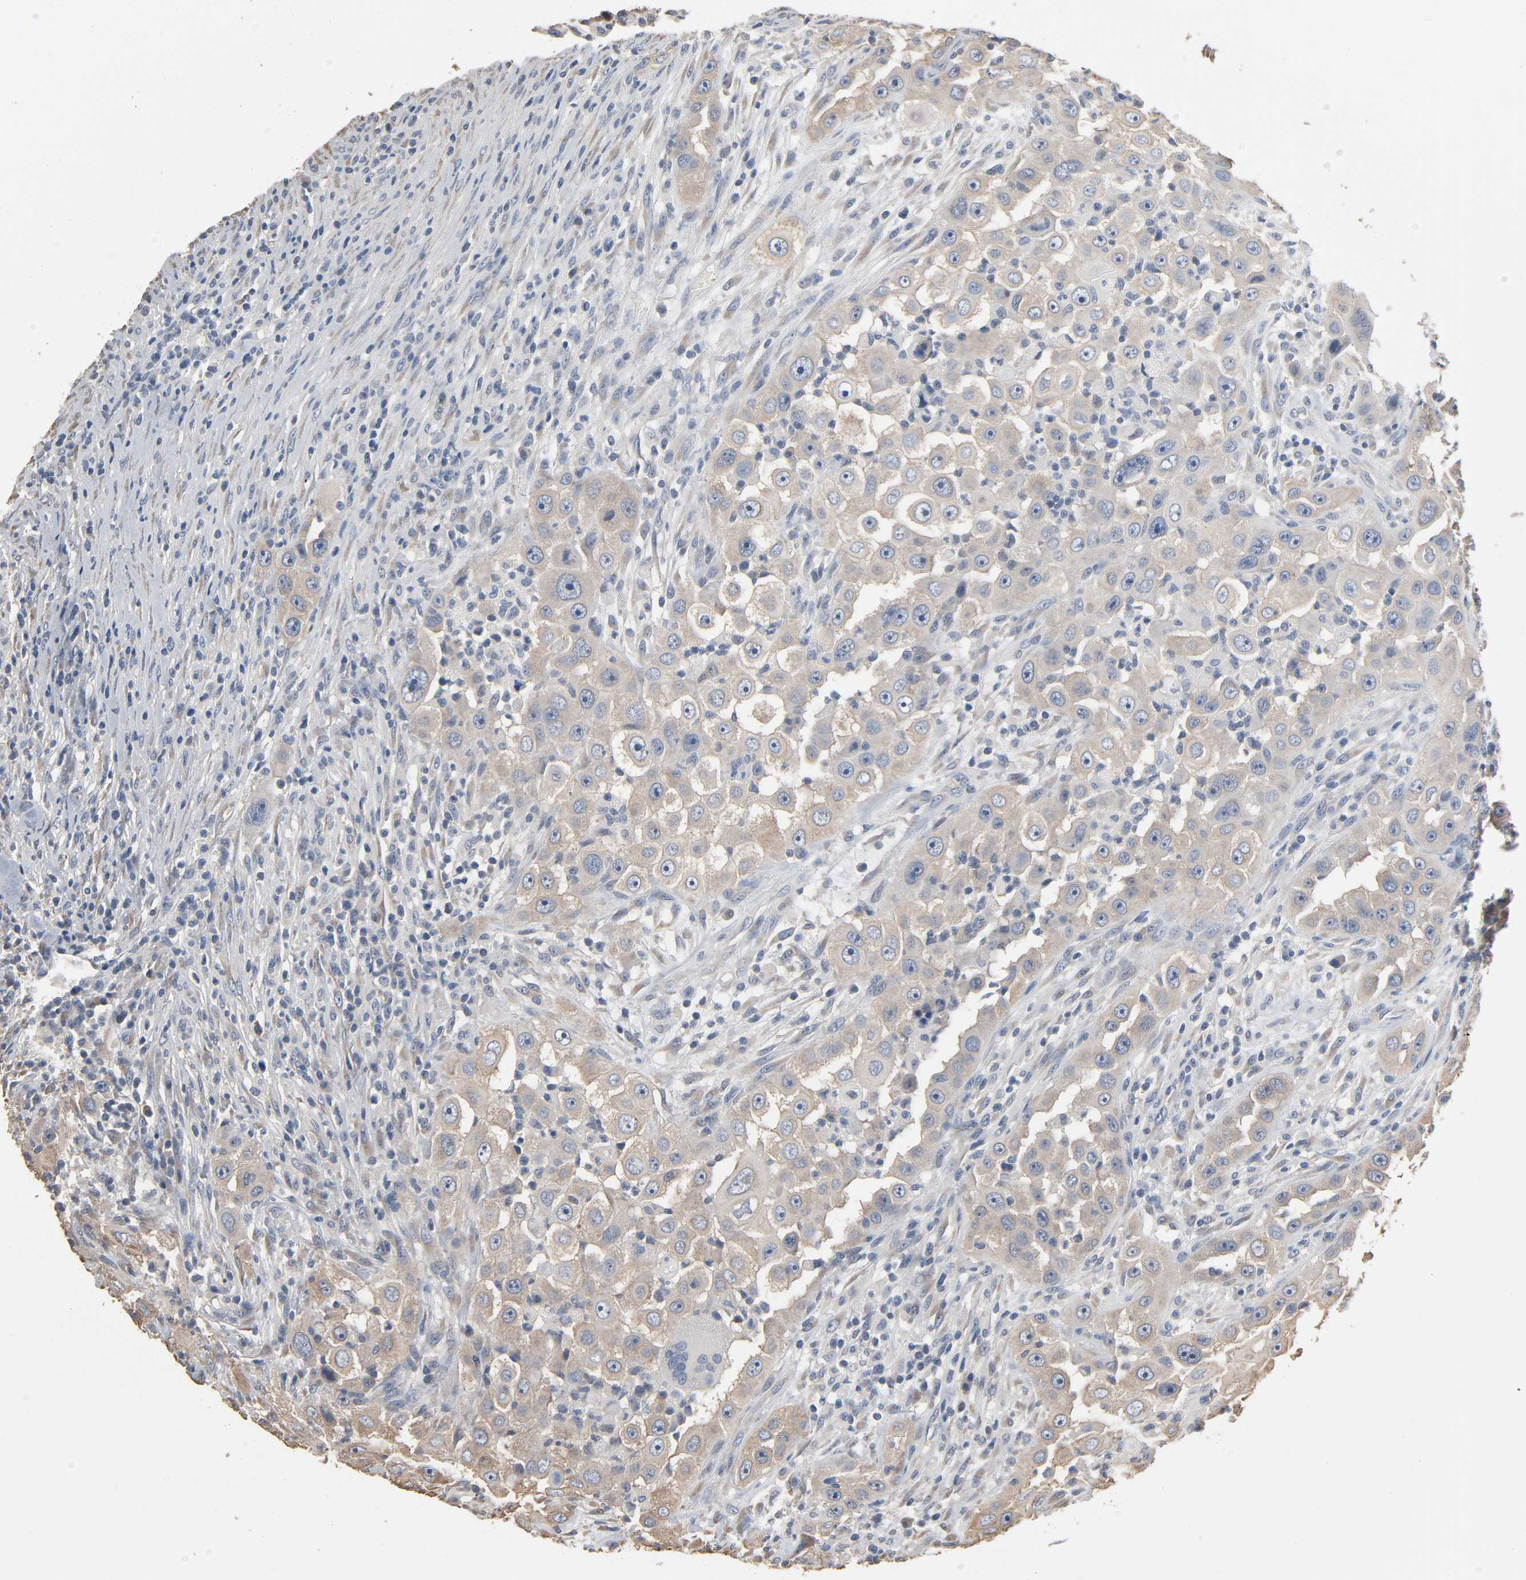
{"staining": {"intensity": "weak", "quantity": ">75%", "location": "cytoplasmic/membranous"}, "tissue": "head and neck cancer", "cell_type": "Tumor cells", "image_type": "cancer", "snomed": [{"axis": "morphology", "description": "Carcinoma, NOS"}, {"axis": "topography", "description": "Head-Neck"}], "caption": "Head and neck carcinoma was stained to show a protein in brown. There is low levels of weak cytoplasmic/membranous positivity in about >75% of tumor cells.", "gene": "SOX6", "patient": {"sex": "male", "age": 87}}